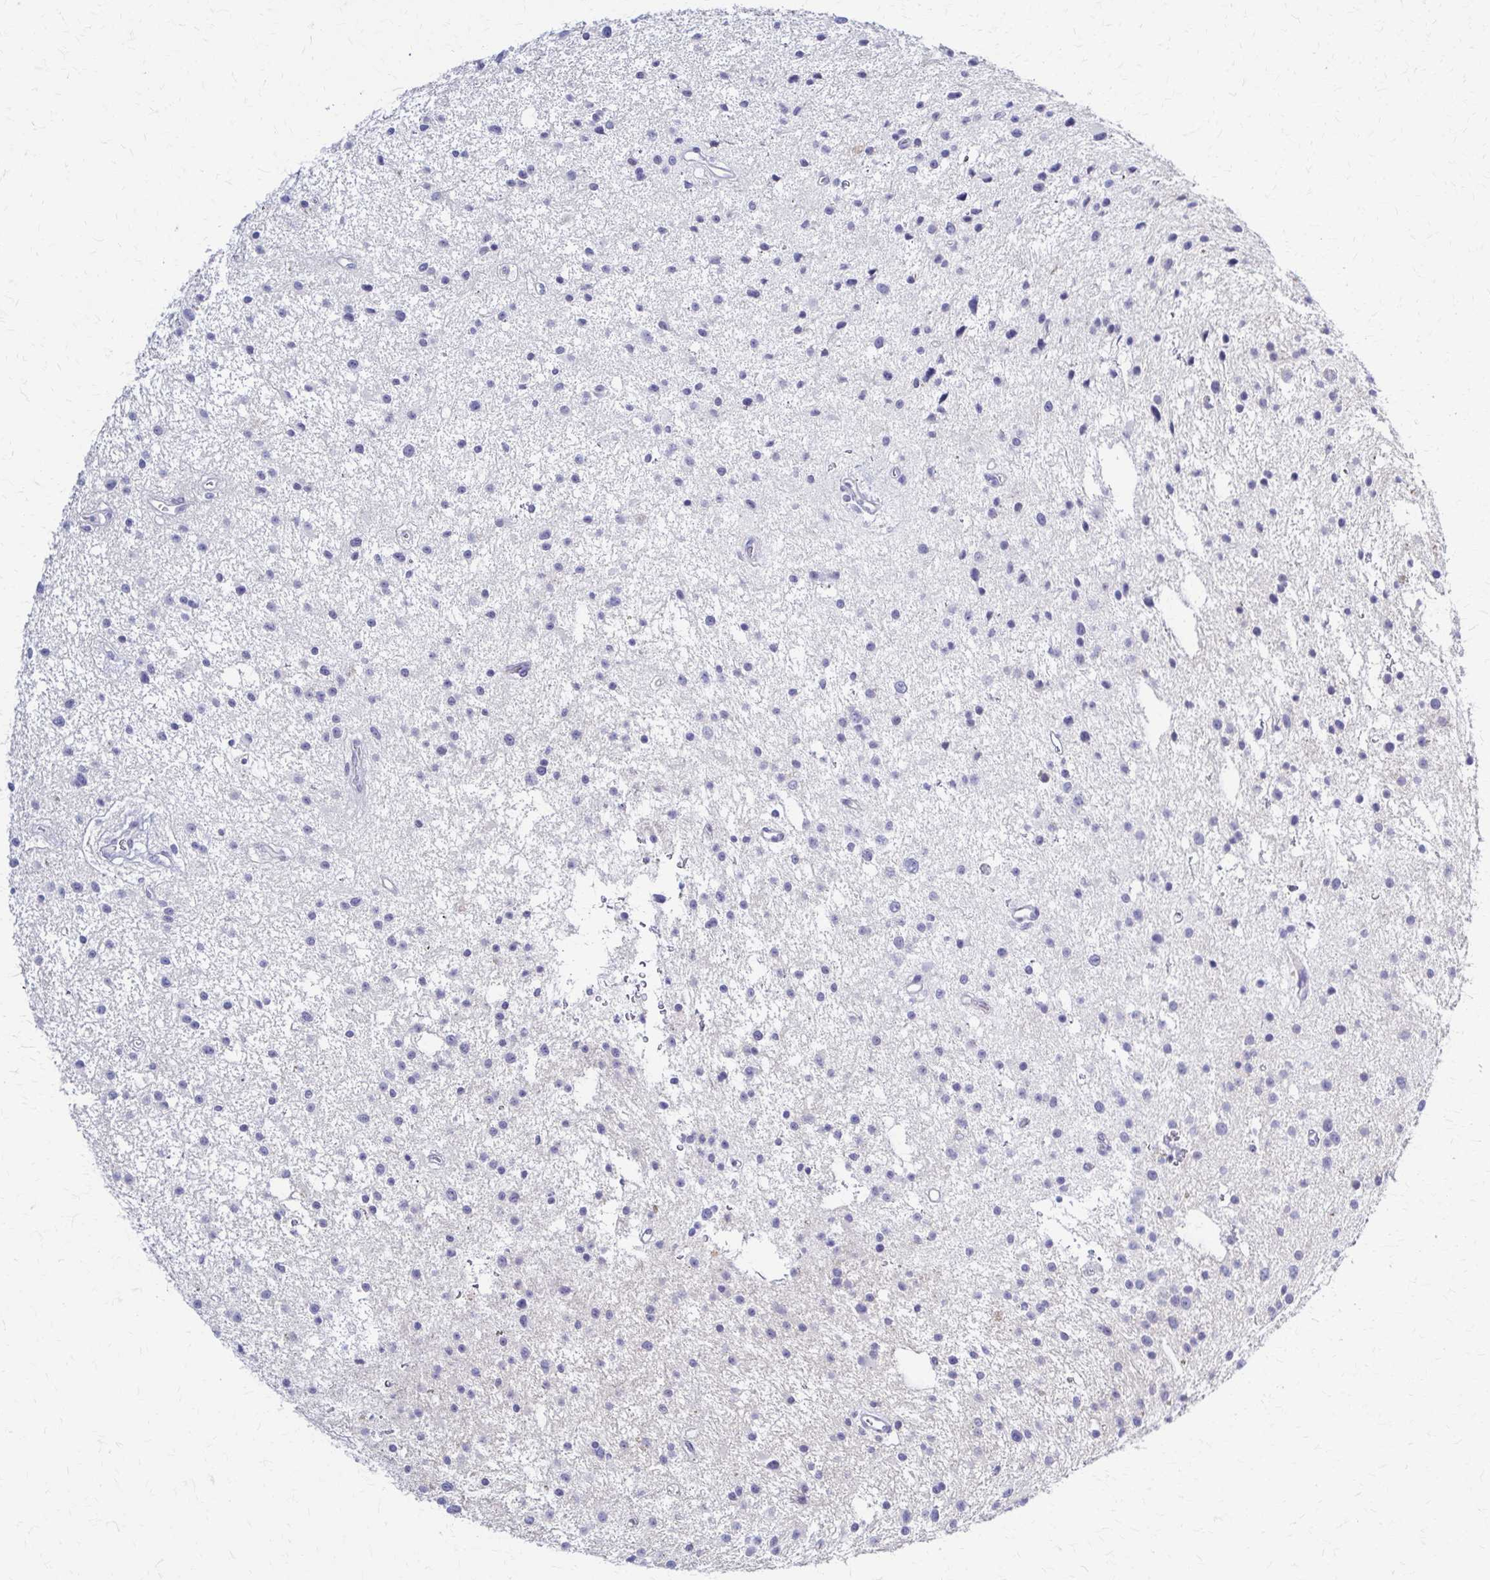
{"staining": {"intensity": "negative", "quantity": "none", "location": "none"}, "tissue": "glioma", "cell_type": "Tumor cells", "image_type": "cancer", "snomed": [{"axis": "morphology", "description": "Glioma, malignant, Low grade"}, {"axis": "topography", "description": "Brain"}], "caption": "This is a histopathology image of immunohistochemistry staining of glioma, which shows no expression in tumor cells. (Immunohistochemistry (ihc), brightfield microscopy, high magnification).", "gene": "RHOBTB2", "patient": {"sex": "male", "age": 43}}